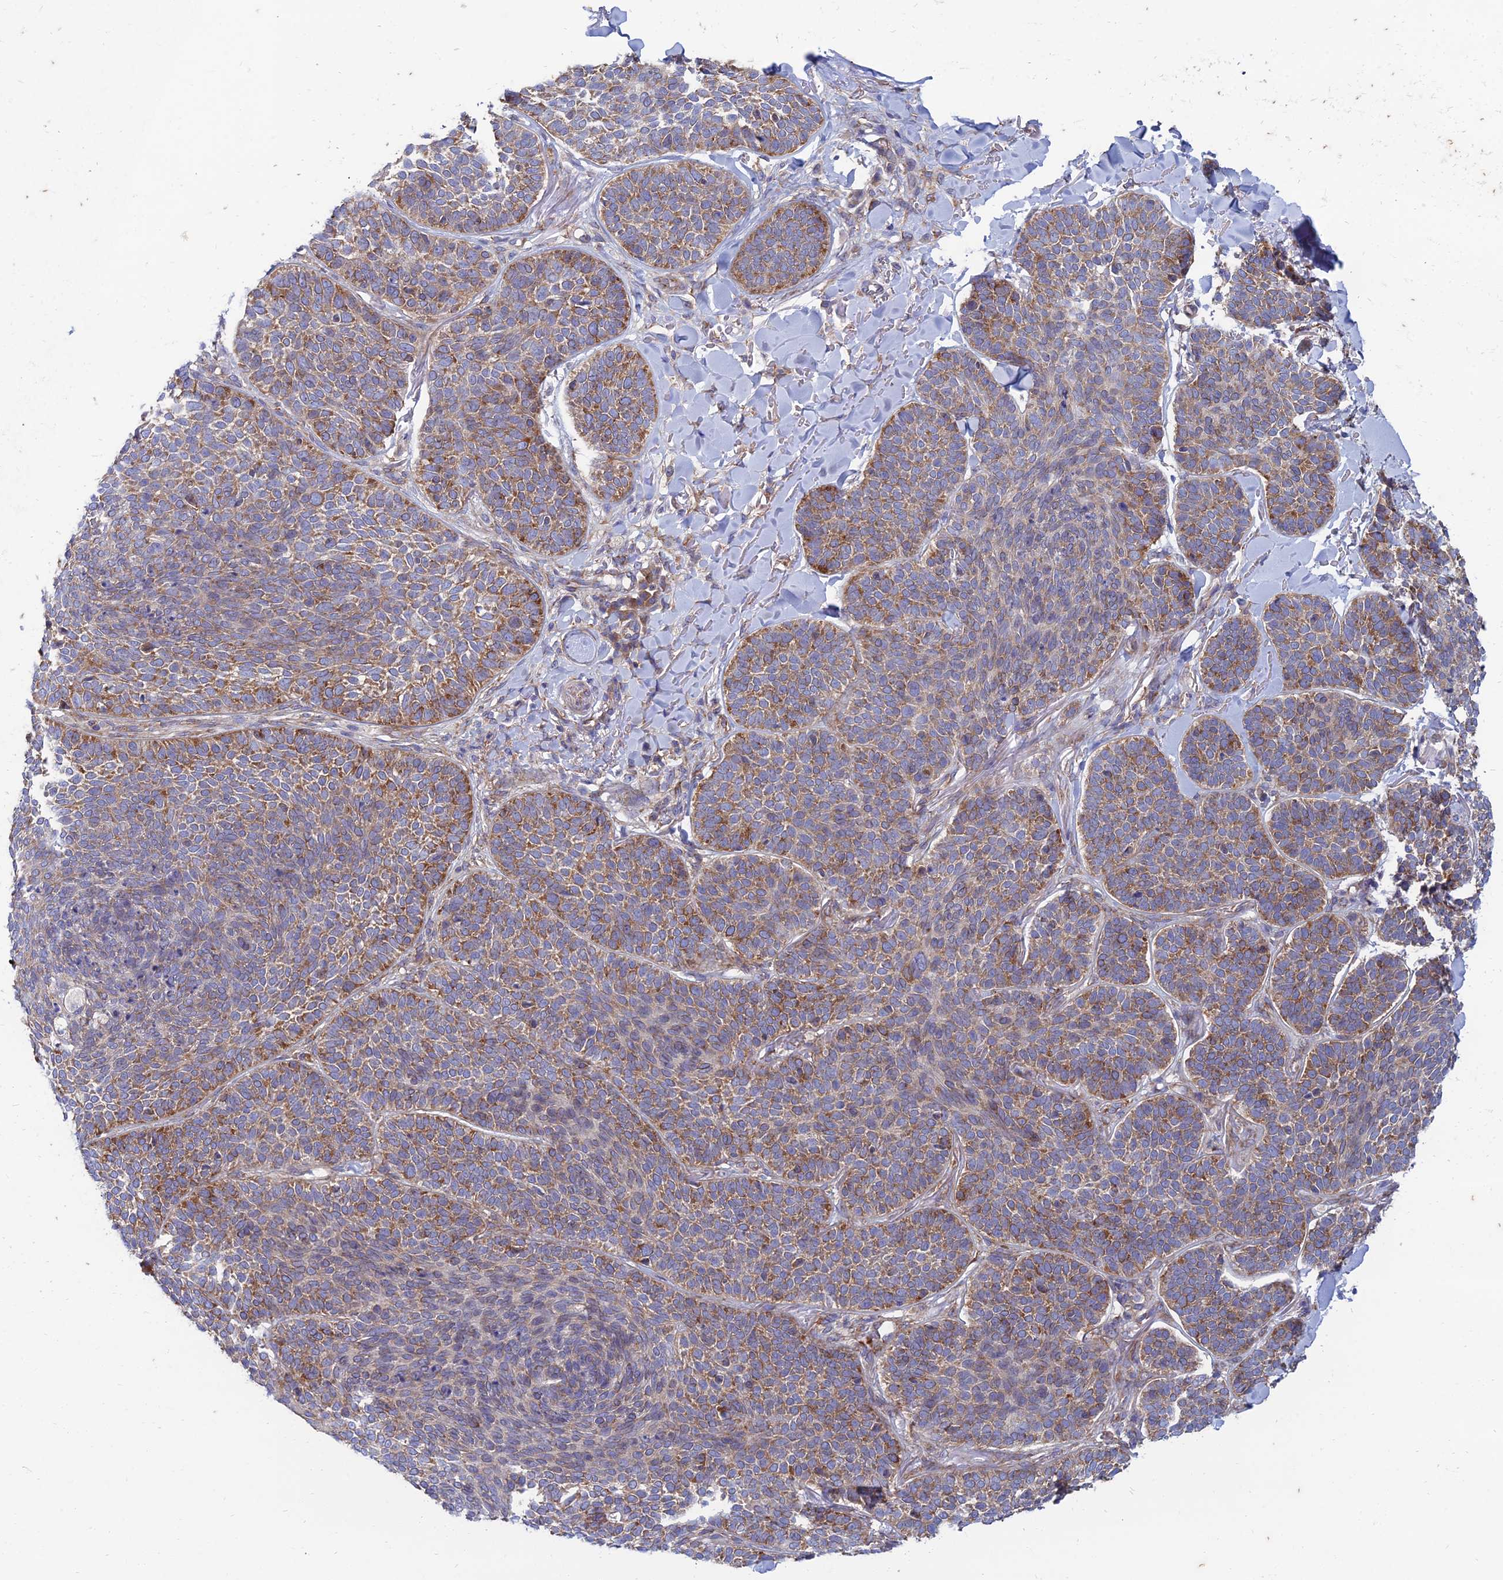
{"staining": {"intensity": "moderate", "quantity": ">75%", "location": "cytoplasmic/membranous"}, "tissue": "skin cancer", "cell_type": "Tumor cells", "image_type": "cancer", "snomed": [{"axis": "morphology", "description": "Basal cell carcinoma"}, {"axis": "topography", "description": "Skin"}], "caption": "Moderate cytoplasmic/membranous positivity is appreciated in approximately >75% of tumor cells in basal cell carcinoma (skin).", "gene": "TXLNA", "patient": {"sex": "male", "age": 85}}